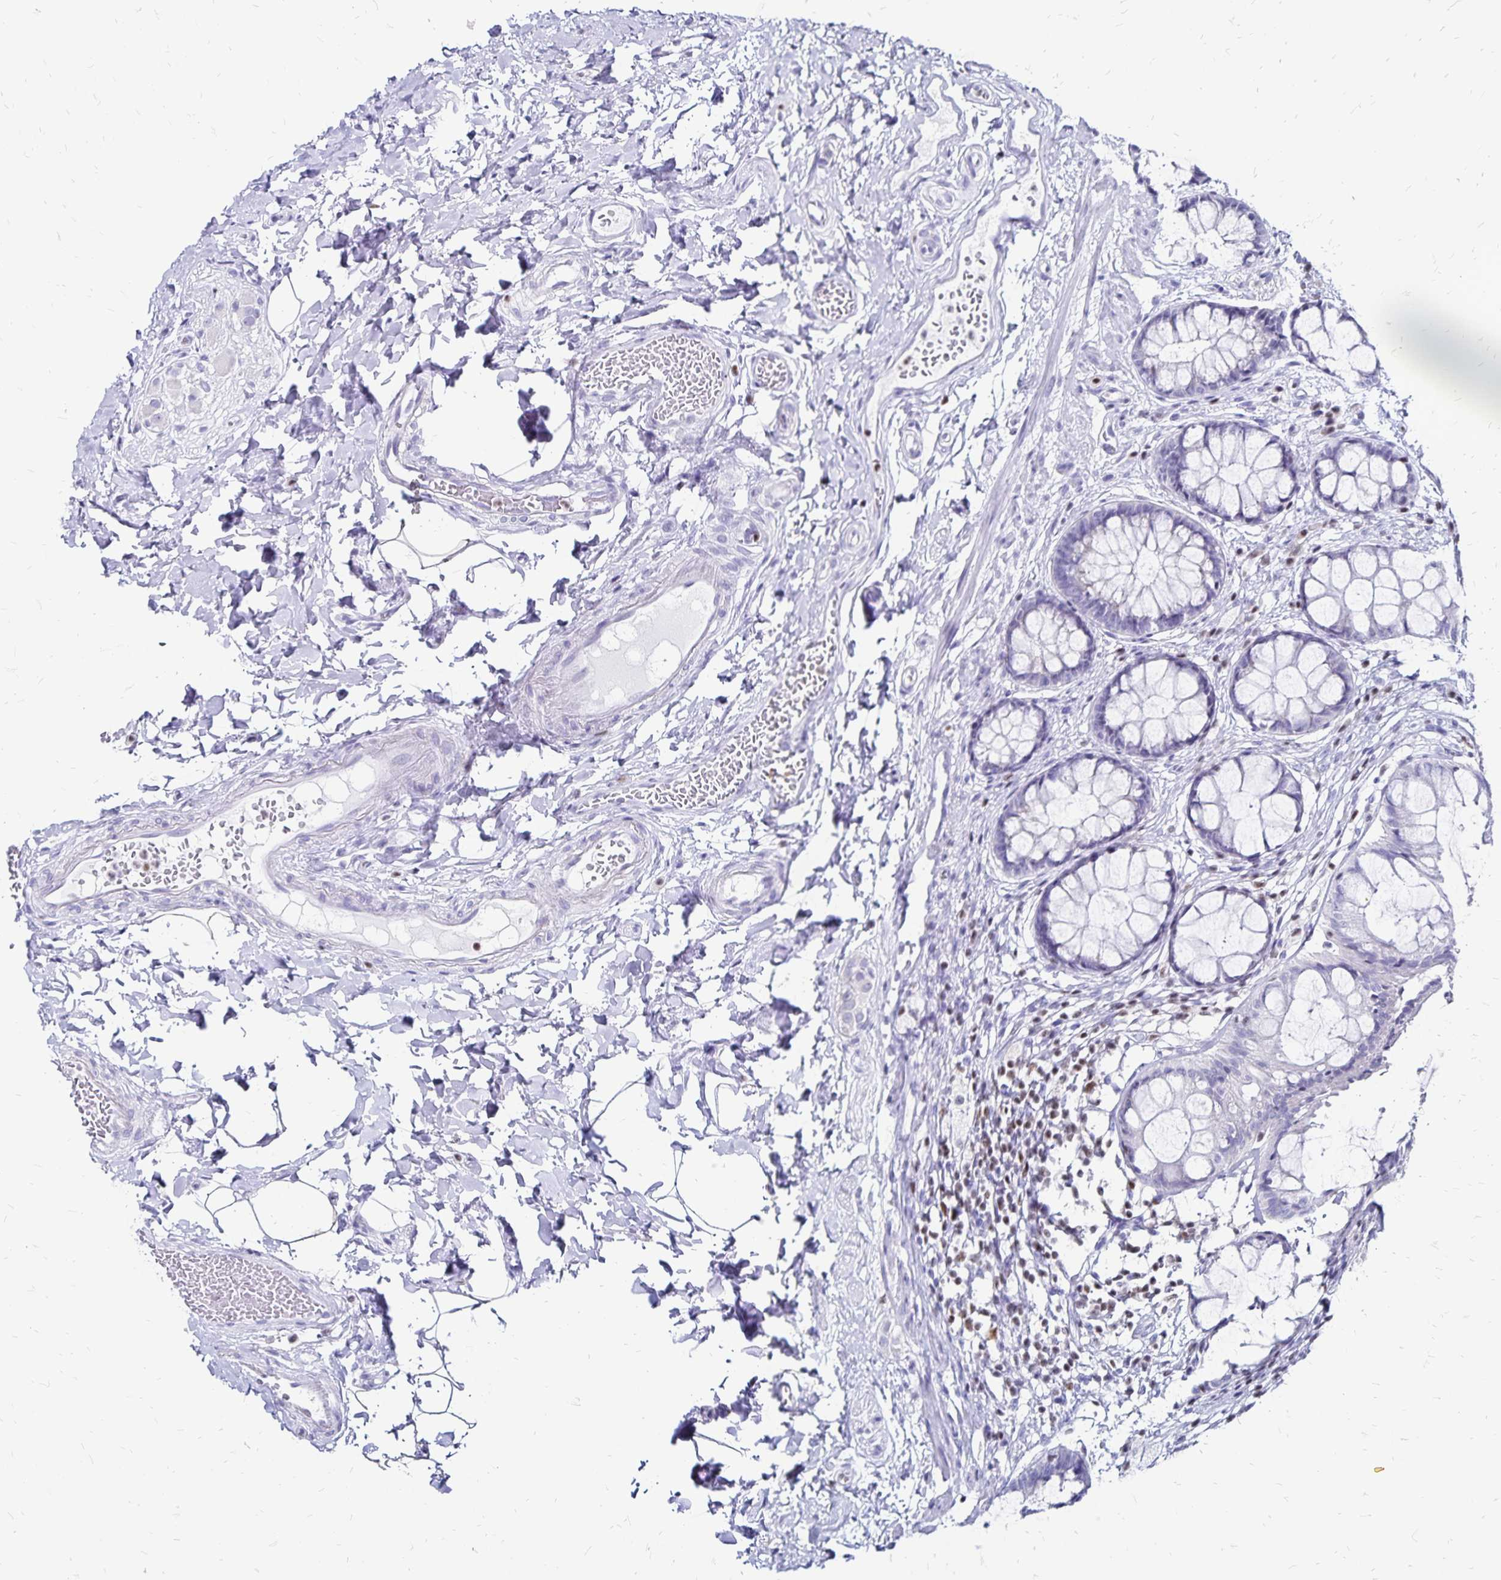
{"staining": {"intensity": "negative", "quantity": "none", "location": "none"}, "tissue": "rectum", "cell_type": "Glandular cells", "image_type": "normal", "snomed": [{"axis": "morphology", "description": "Normal tissue, NOS"}, {"axis": "topography", "description": "Rectum"}], "caption": "Immunohistochemistry (IHC) of normal rectum exhibits no staining in glandular cells.", "gene": "IKZF1", "patient": {"sex": "female", "age": 62}}